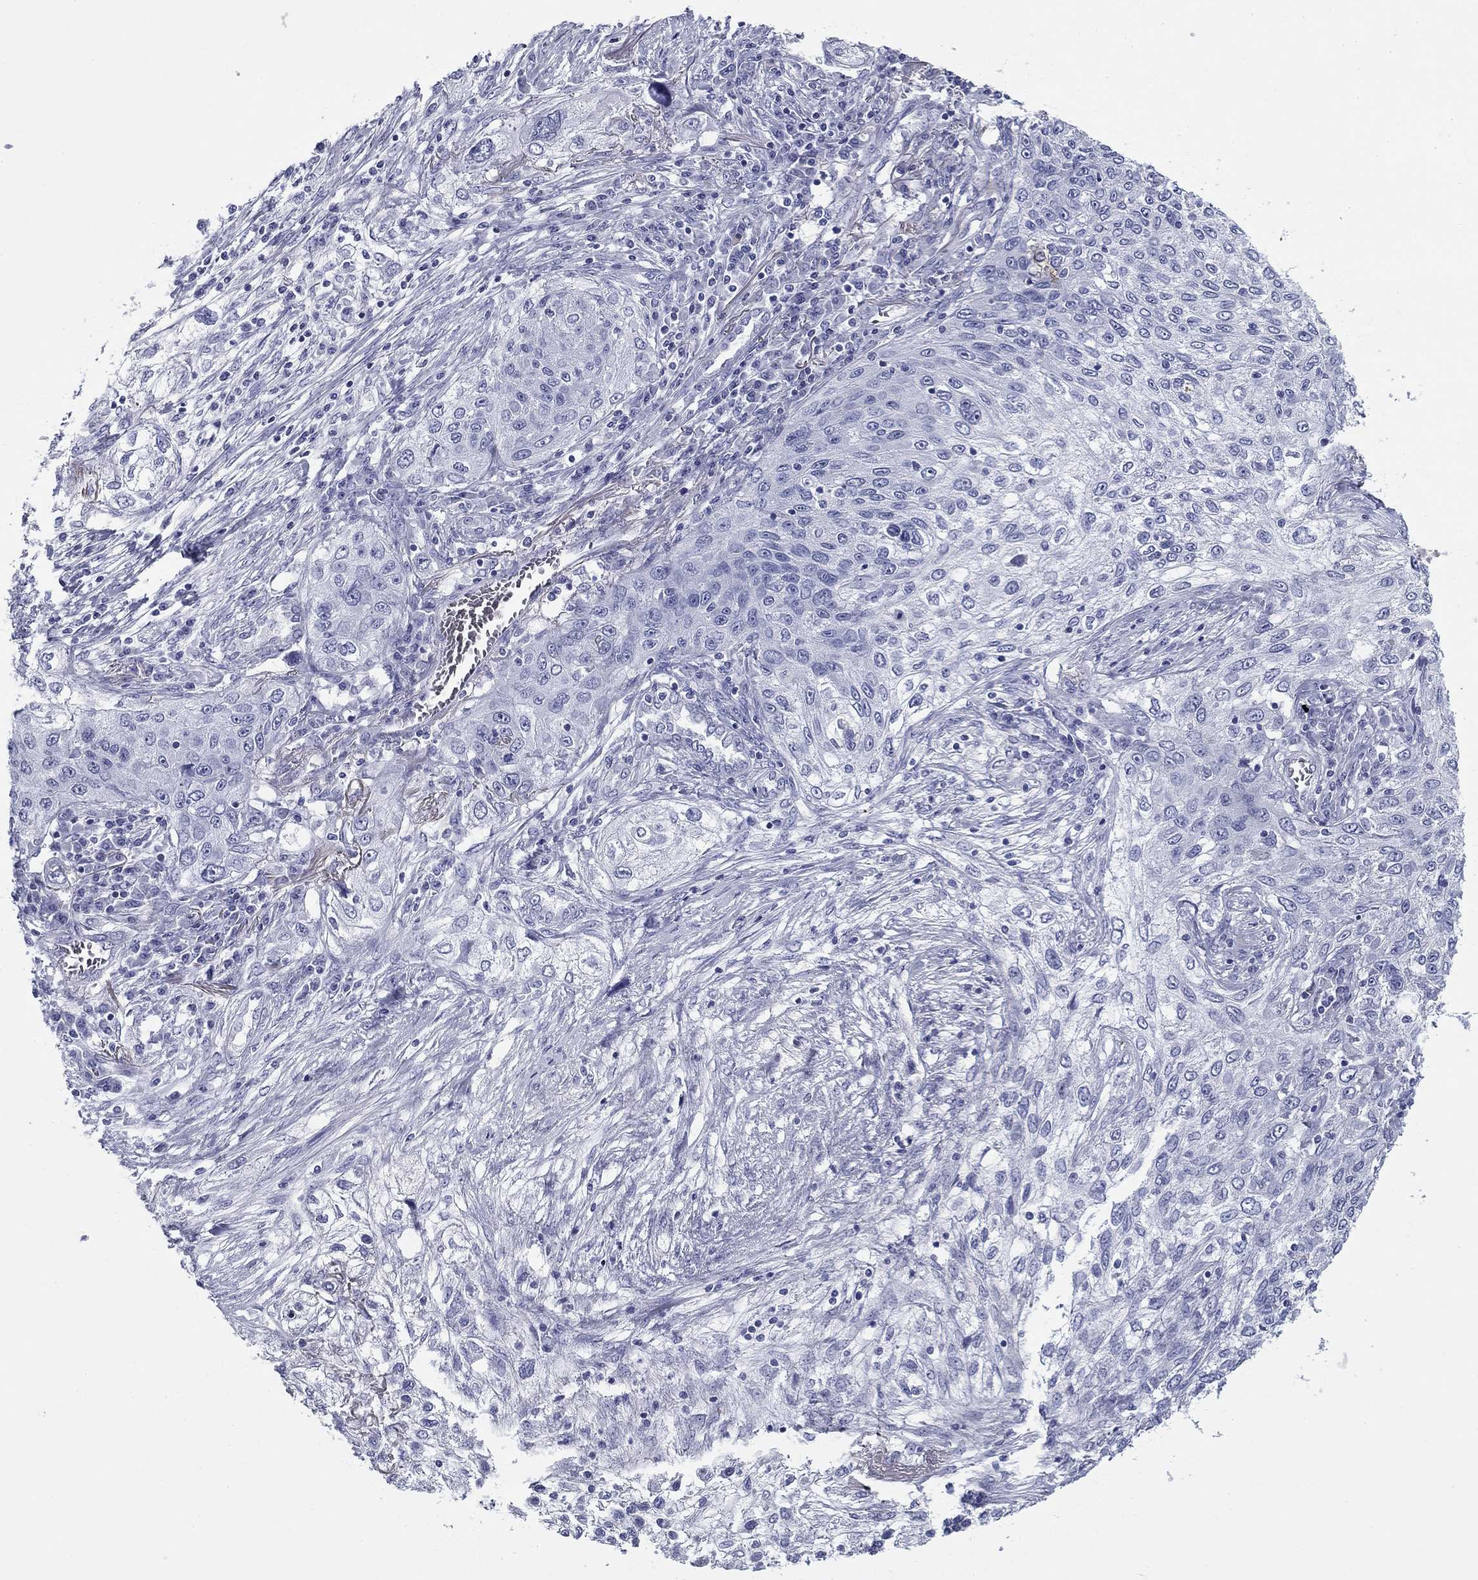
{"staining": {"intensity": "negative", "quantity": "none", "location": "none"}, "tissue": "lung cancer", "cell_type": "Tumor cells", "image_type": "cancer", "snomed": [{"axis": "morphology", "description": "Squamous cell carcinoma, NOS"}, {"axis": "topography", "description": "Lung"}], "caption": "IHC of human squamous cell carcinoma (lung) exhibits no expression in tumor cells. Brightfield microscopy of immunohistochemistry (IHC) stained with DAB (3,3'-diaminobenzidine) (brown) and hematoxylin (blue), captured at high magnification.", "gene": "ZP2", "patient": {"sex": "female", "age": 69}}